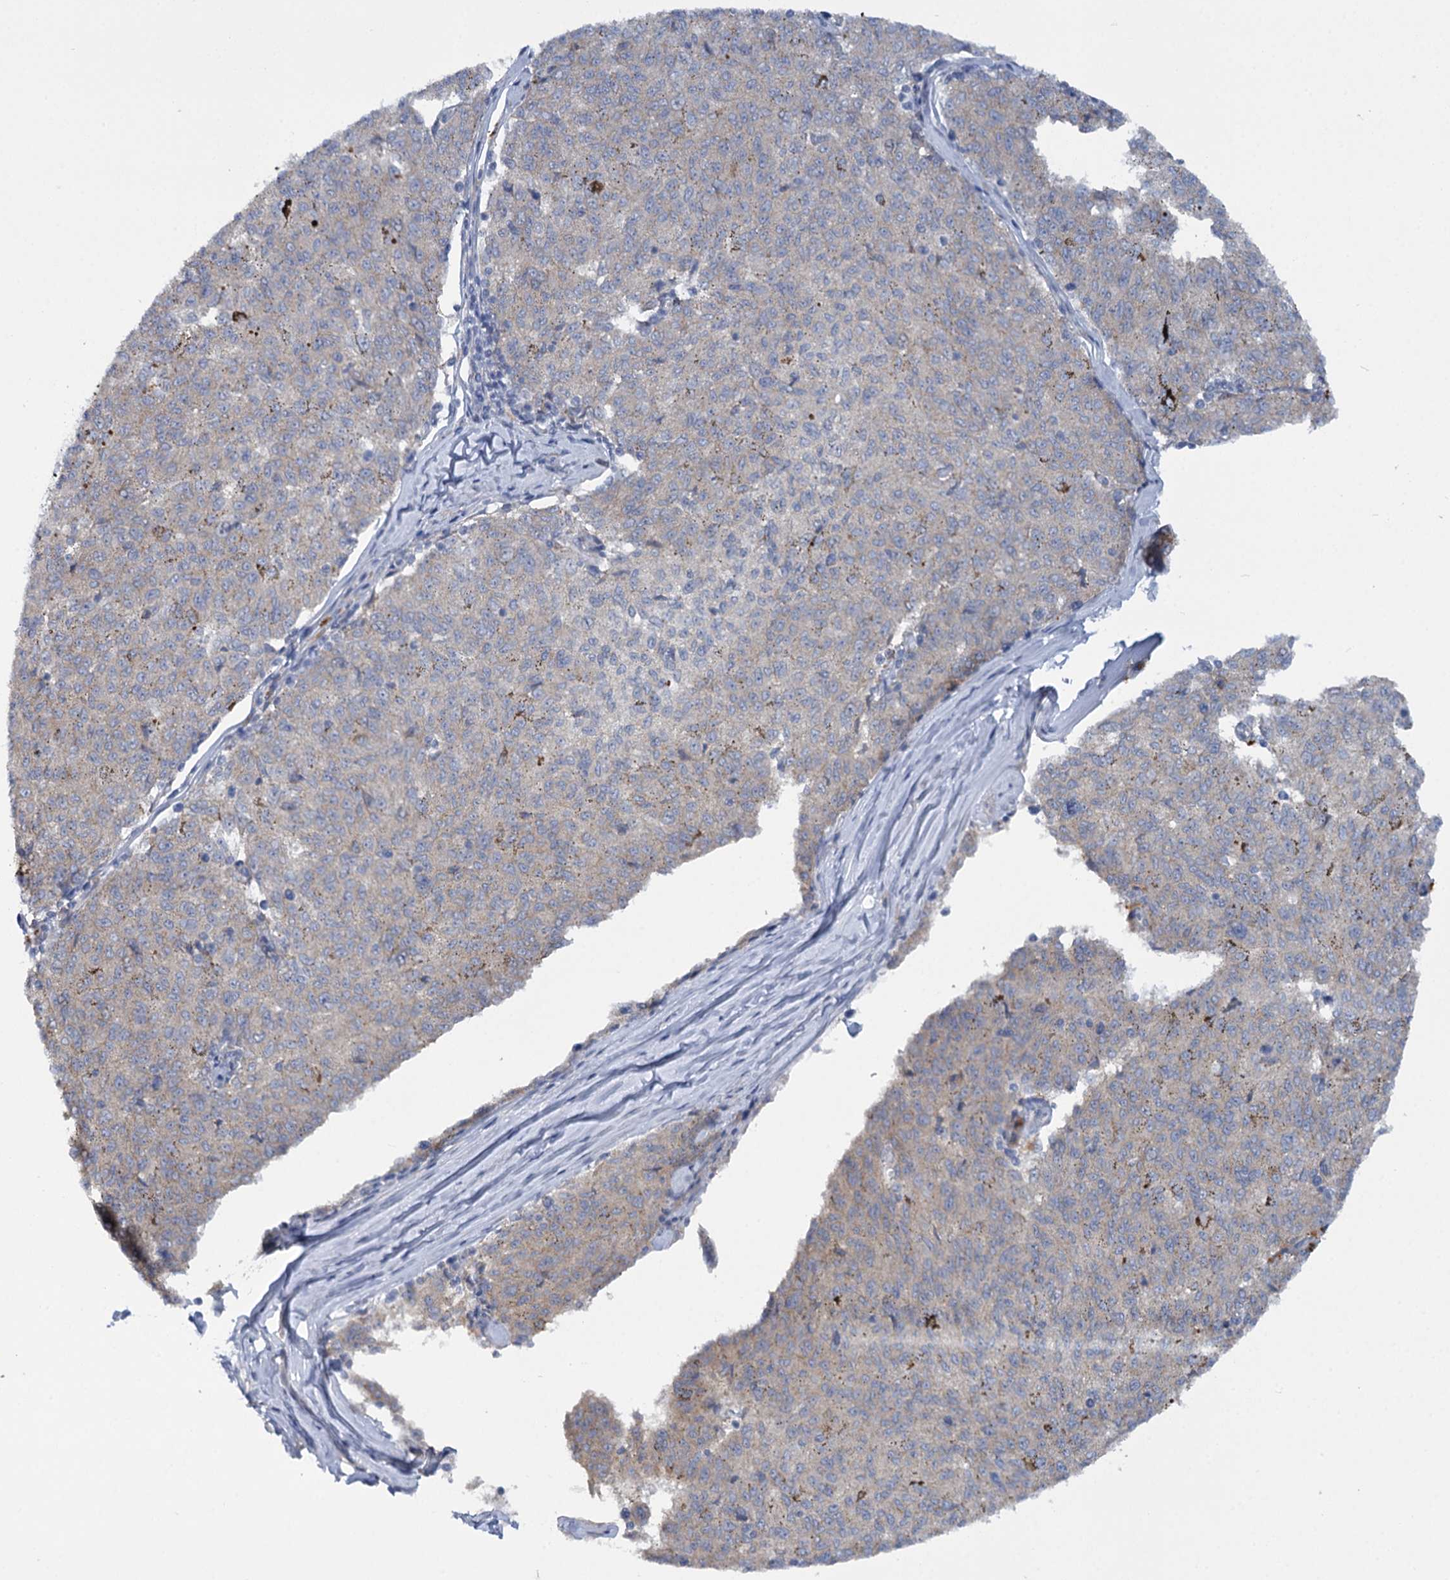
{"staining": {"intensity": "negative", "quantity": "none", "location": "none"}, "tissue": "melanoma", "cell_type": "Tumor cells", "image_type": "cancer", "snomed": [{"axis": "morphology", "description": "Malignant melanoma, NOS"}, {"axis": "topography", "description": "Skin"}], "caption": "Photomicrograph shows no significant protein expression in tumor cells of malignant melanoma.", "gene": "MBLAC2", "patient": {"sex": "female", "age": 72}}